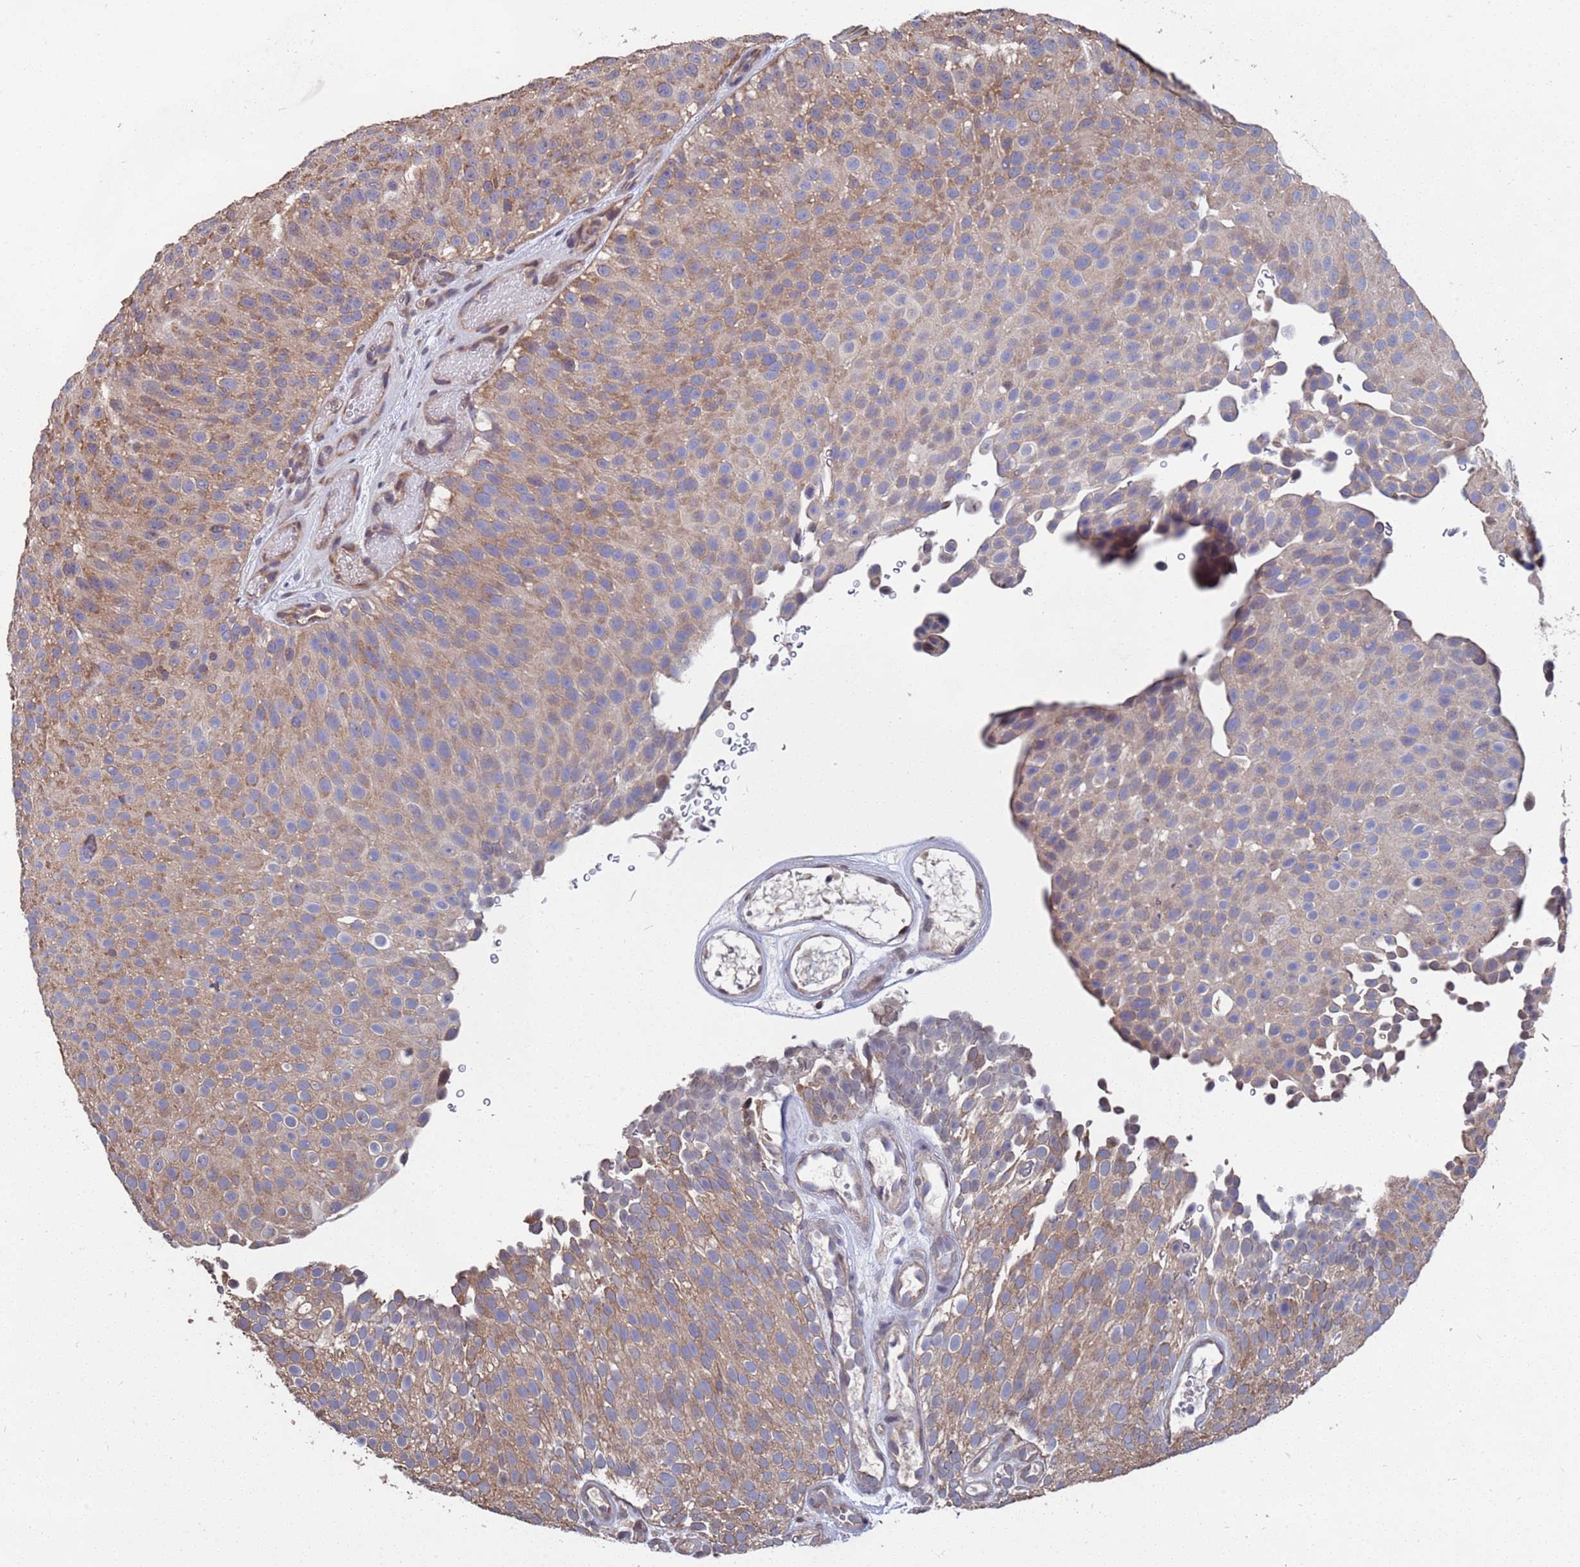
{"staining": {"intensity": "moderate", "quantity": "25%-75%", "location": "cytoplasmic/membranous"}, "tissue": "urothelial cancer", "cell_type": "Tumor cells", "image_type": "cancer", "snomed": [{"axis": "morphology", "description": "Urothelial carcinoma, Low grade"}, {"axis": "topography", "description": "Urinary bladder"}], "caption": "Protein staining reveals moderate cytoplasmic/membranous positivity in about 25%-75% of tumor cells in urothelial cancer.", "gene": "CFAP119", "patient": {"sex": "male", "age": 78}}